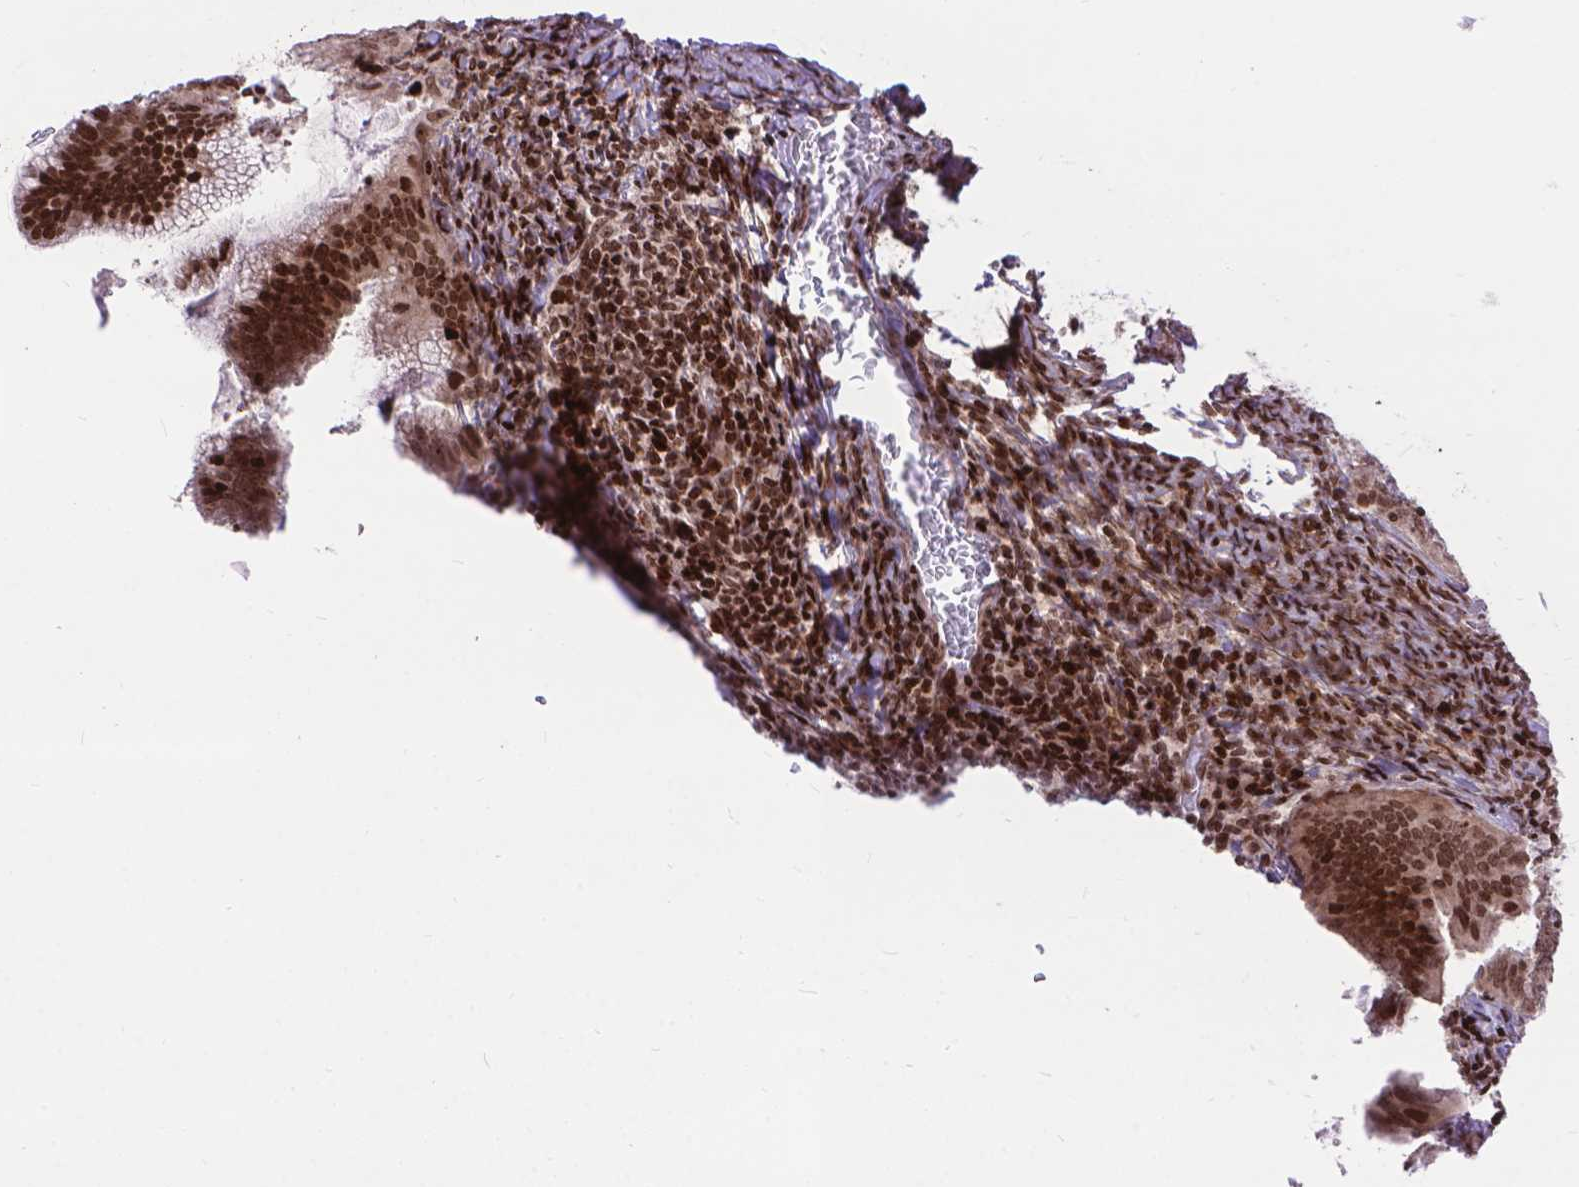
{"staining": {"intensity": "strong", "quantity": ">75%", "location": "nuclear"}, "tissue": "cervical cancer", "cell_type": "Tumor cells", "image_type": "cancer", "snomed": [{"axis": "morphology", "description": "Adenocarcinoma, NOS"}, {"axis": "topography", "description": "Cervix"}], "caption": "Immunohistochemical staining of human cervical cancer (adenocarcinoma) displays strong nuclear protein staining in about >75% of tumor cells.", "gene": "AMER1", "patient": {"sex": "female", "age": 61}}